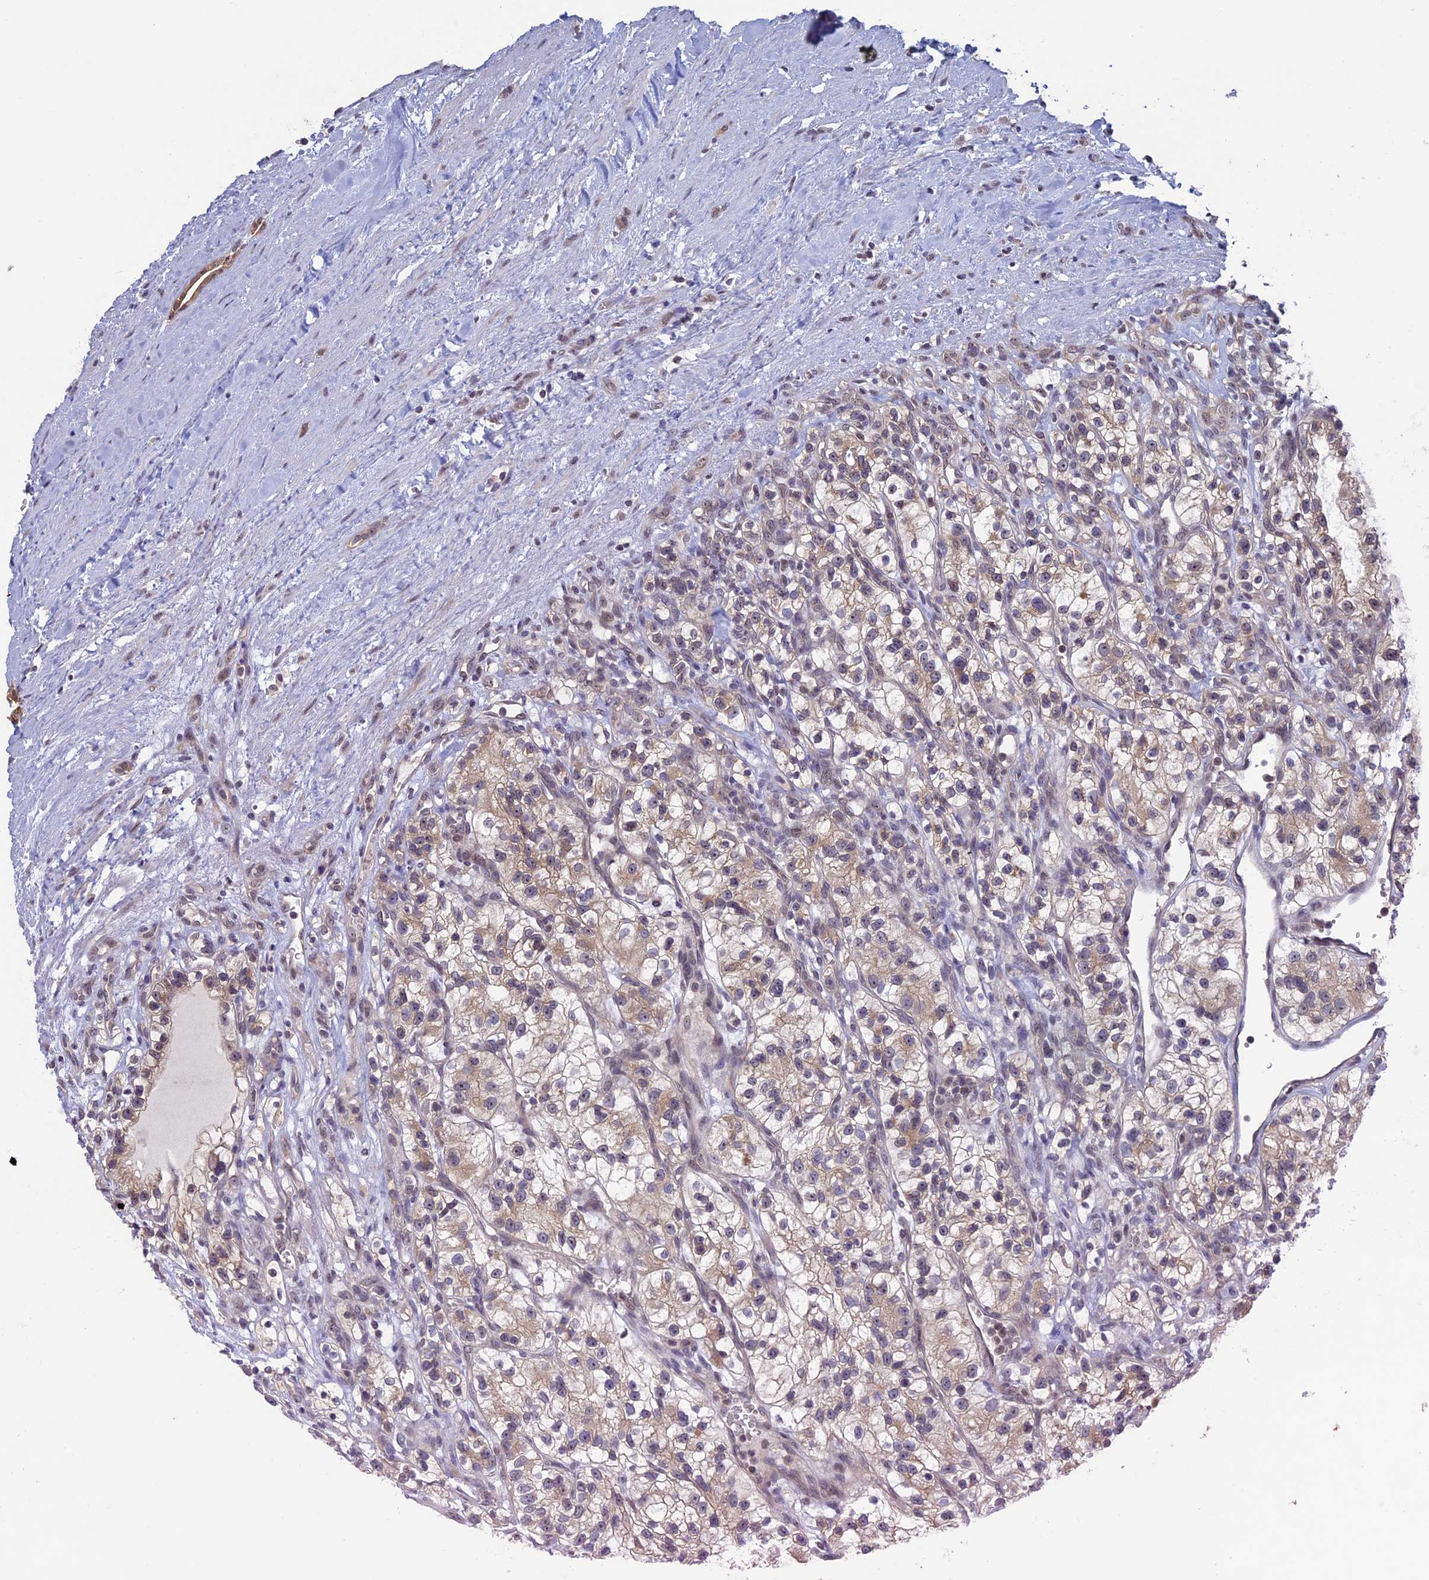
{"staining": {"intensity": "weak", "quantity": ">75%", "location": "cytoplasmic/membranous"}, "tissue": "renal cancer", "cell_type": "Tumor cells", "image_type": "cancer", "snomed": [{"axis": "morphology", "description": "Adenocarcinoma, NOS"}, {"axis": "topography", "description": "Kidney"}], "caption": "Immunohistochemical staining of human renal cancer shows low levels of weak cytoplasmic/membranous positivity in approximately >75% of tumor cells.", "gene": "SPIRE1", "patient": {"sex": "female", "age": 57}}